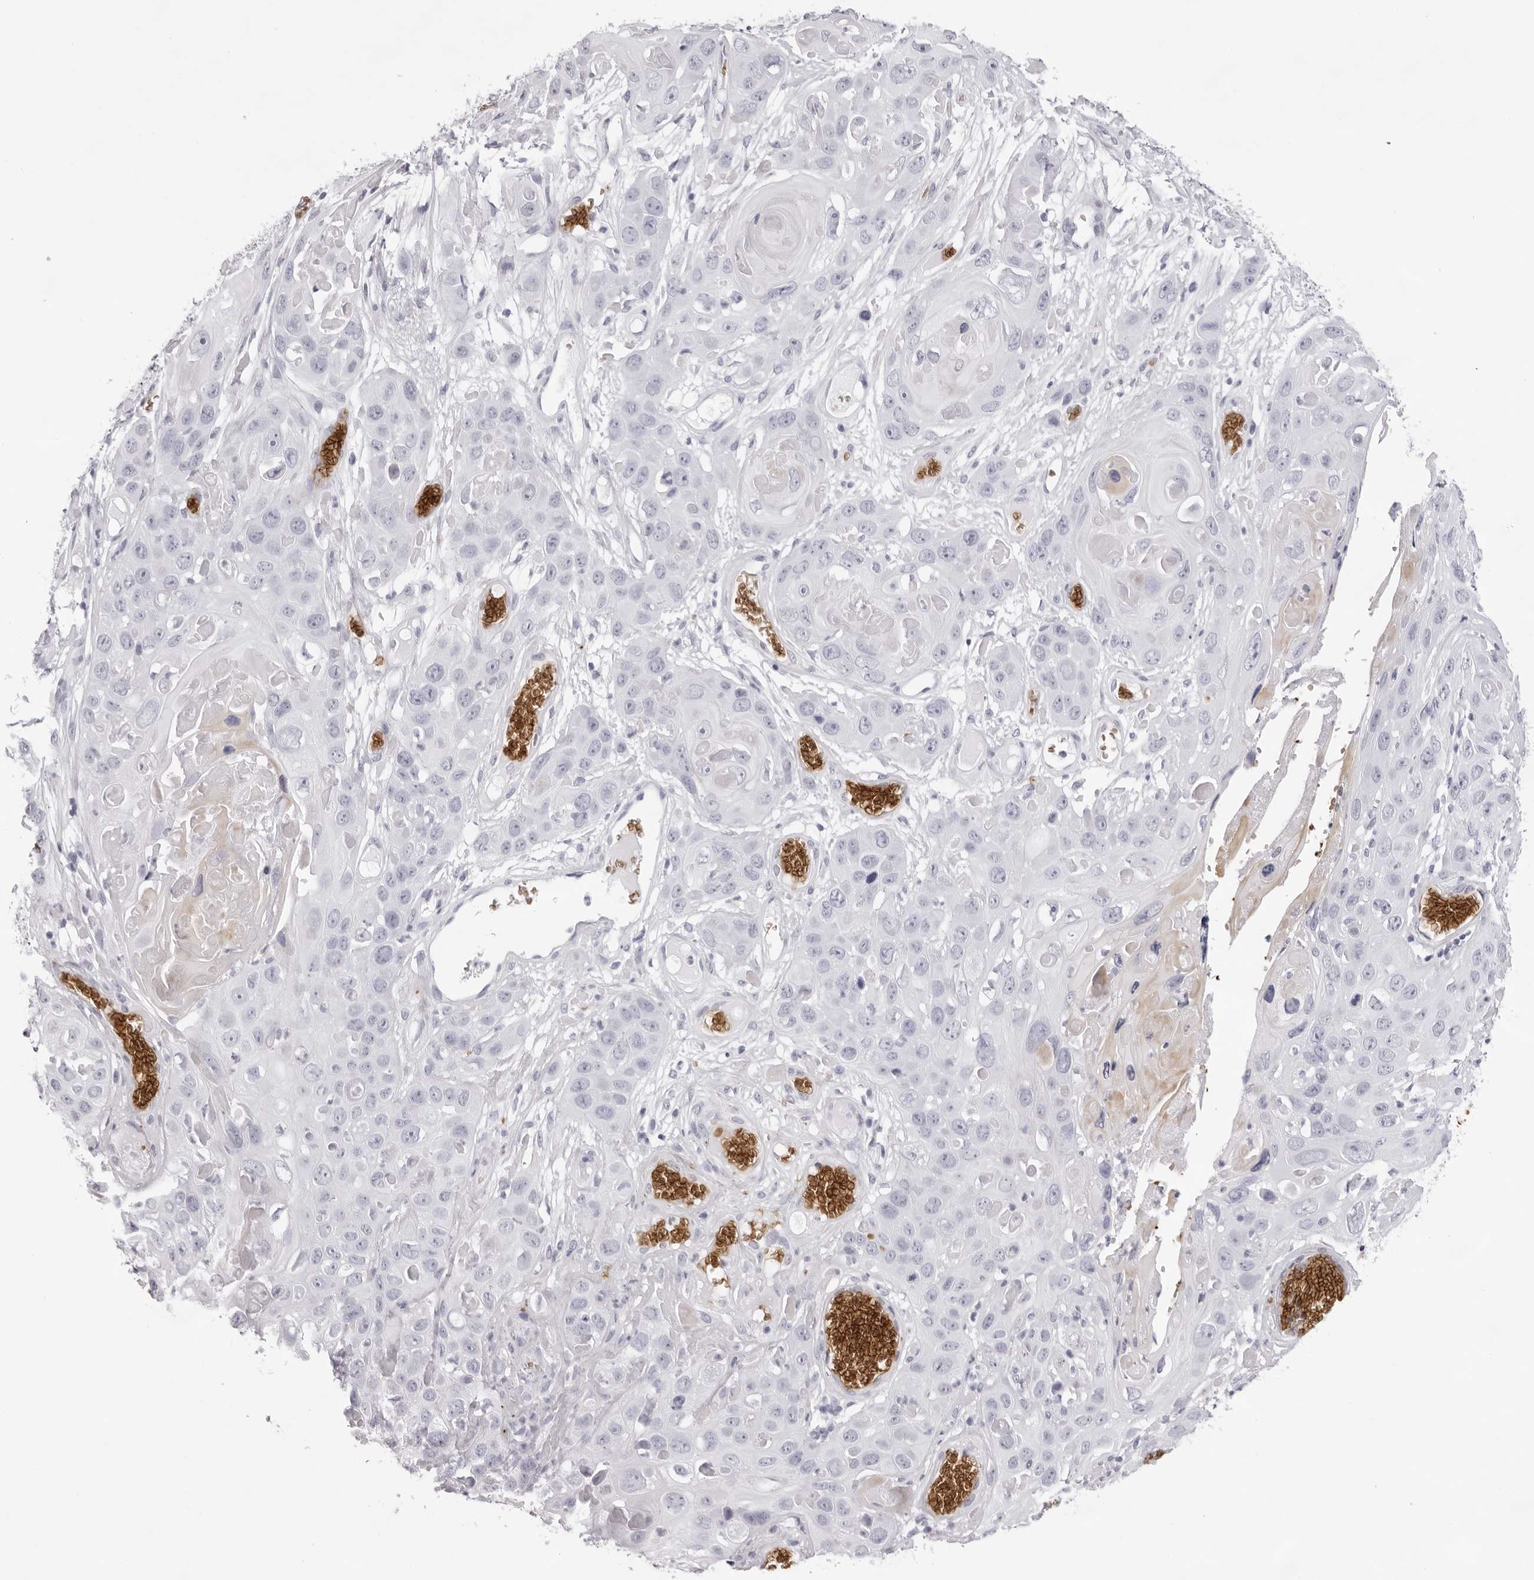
{"staining": {"intensity": "negative", "quantity": "none", "location": "none"}, "tissue": "skin cancer", "cell_type": "Tumor cells", "image_type": "cancer", "snomed": [{"axis": "morphology", "description": "Squamous cell carcinoma, NOS"}, {"axis": "topography", "description": "Skin"}], "caption": "Immunohistochemical staining of human skin cancer reveals no significant staining in tumor cells. (IHC, brightfield microscopy, high magnification).", "gene": "SPTA1", "patient": {"sex": "male", "age": 55}}